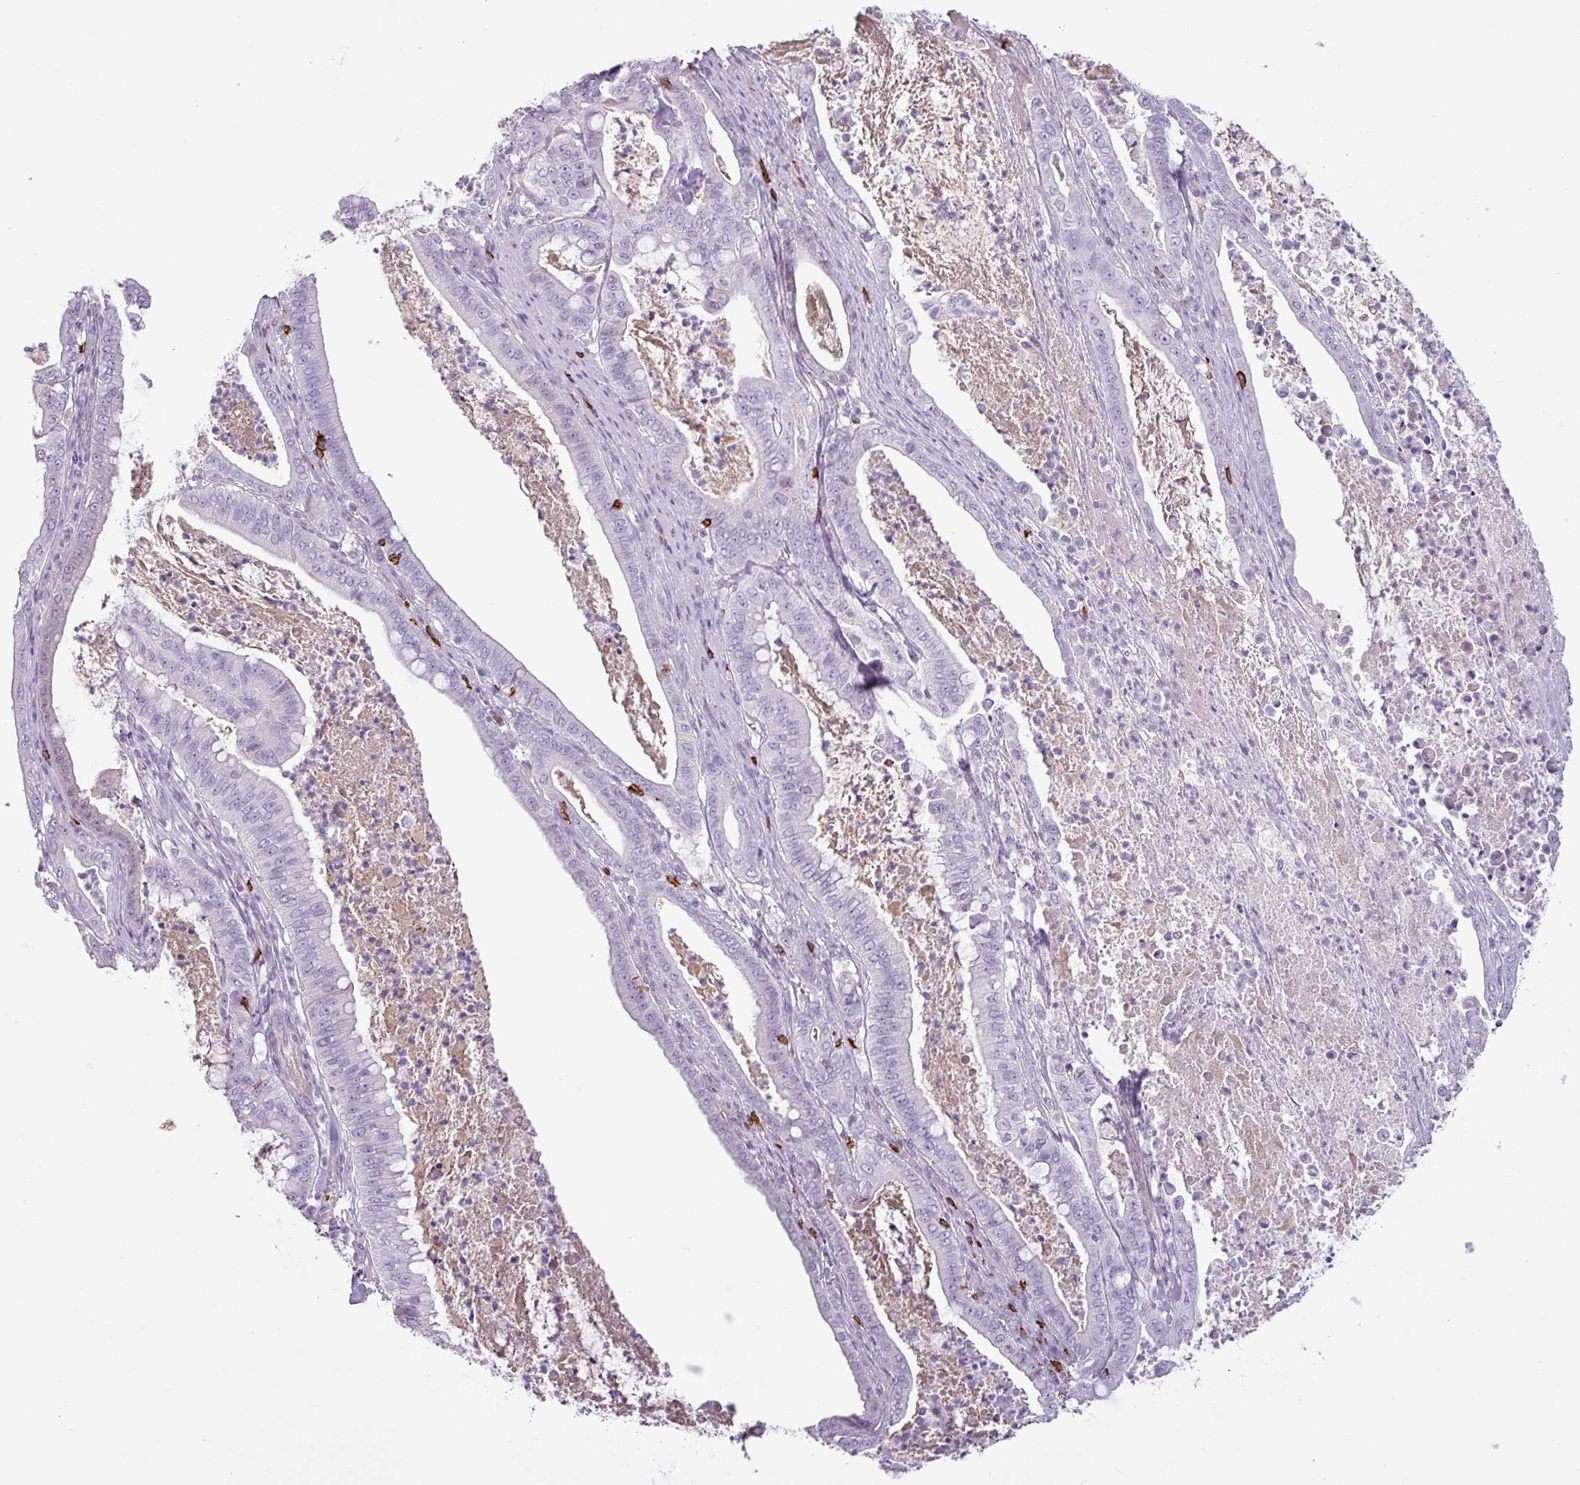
{"staining": {"intensity": "negative", "quantity": "none", "location": "none"}, "tissue": "pancreatic cancer", "cell_type": "Tumor cells", "image_type": "cancer", "snomed": [{"axis": "morphology", "description": "Adenocarcinoma, NOS"}, {"axis": "topography", "description": "Pancreas"}], "caption": "Protein analysis of pancreatic adenocarcinoma exhibits no significant staining in tumor cells. (DAB immunohistochemistry, high magnification).", "gene": "CD8A", "patient": {"sex": "male", "age": 71}}